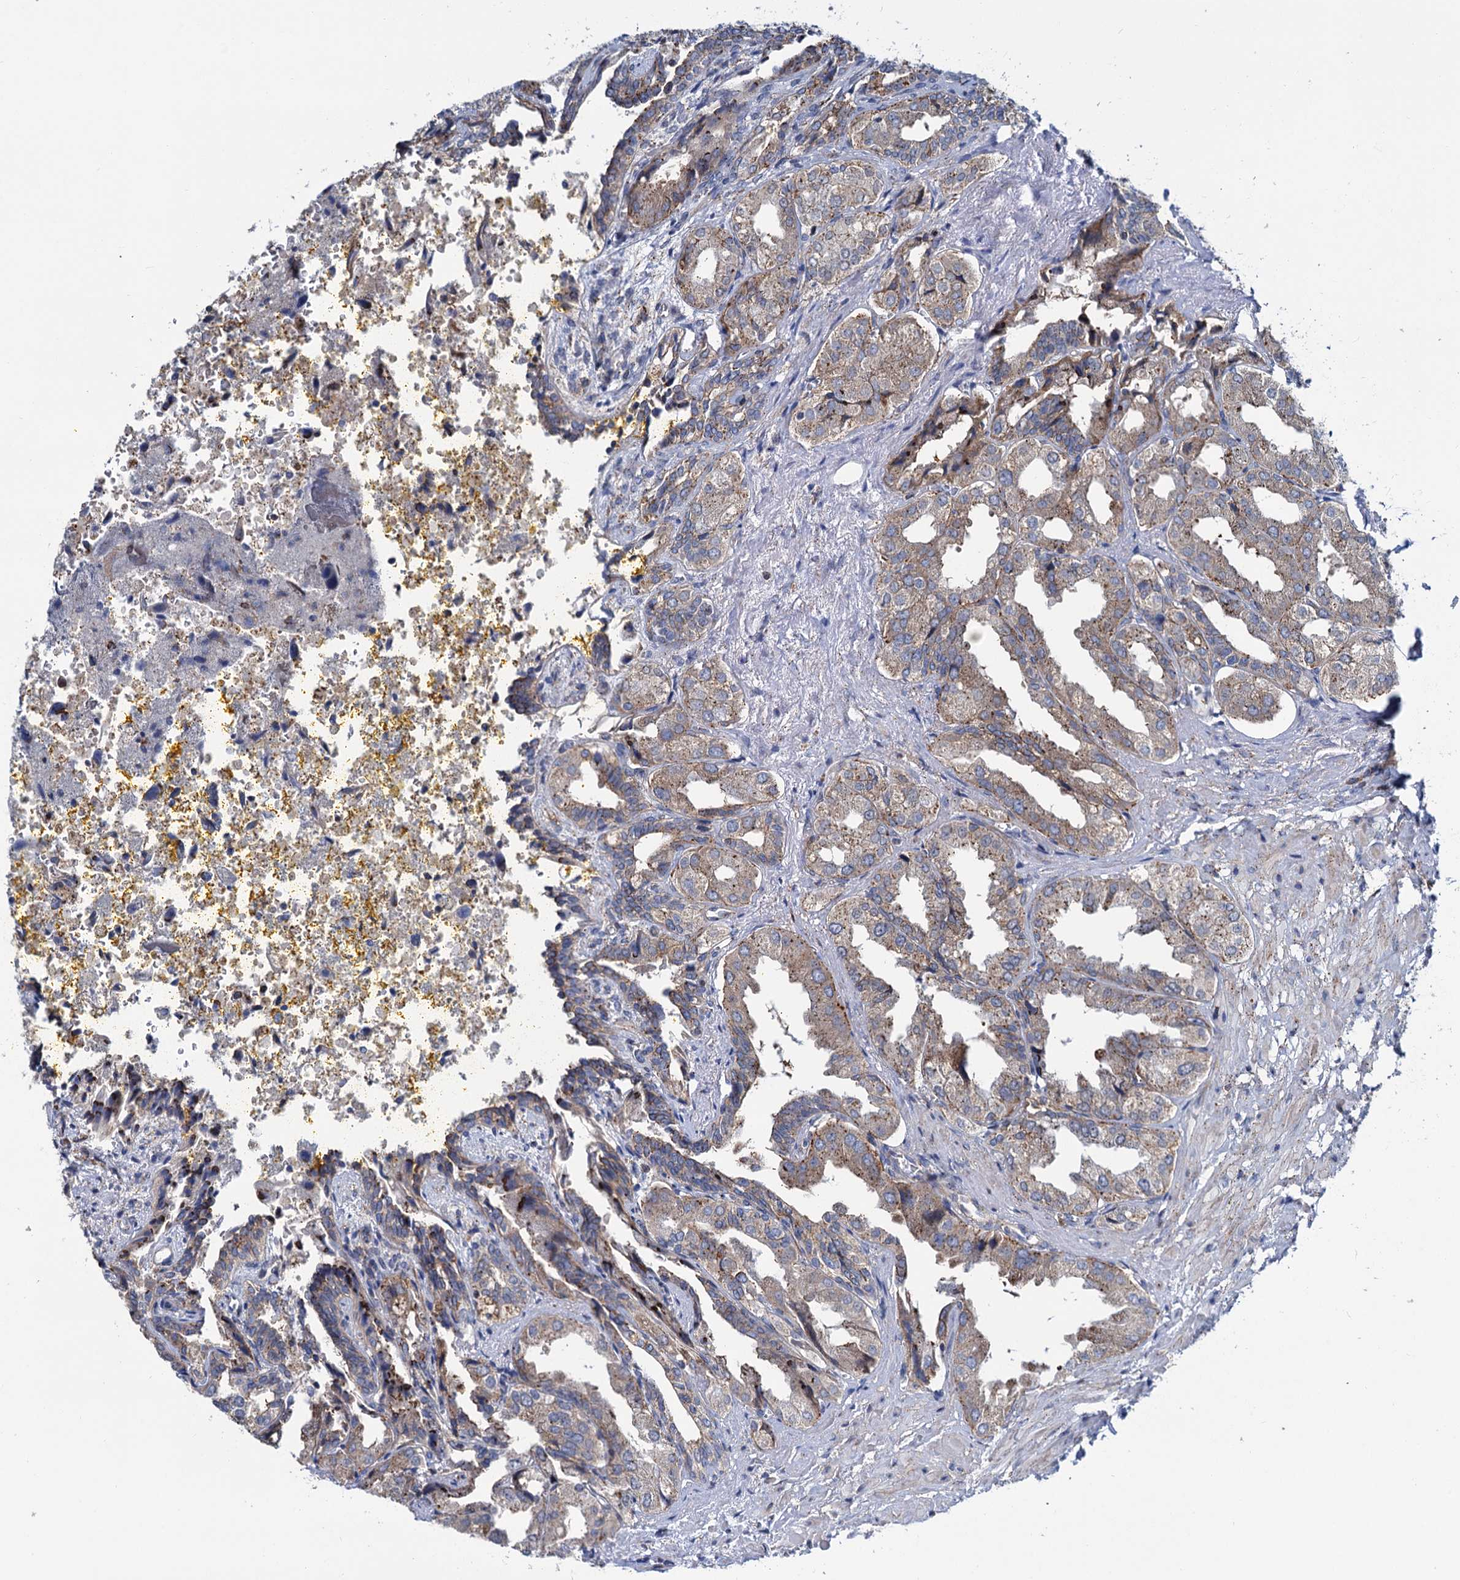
{"staining": {"intensity": "moderate", "quantity": "25%-75%", "location": "cytoplasmic/membranous"}, "tissue": "seminal vesicle", "cell_type": "Glandular cells", "image_type": "normal", "snomed": [{"axis": "morphology", "description": "Normal tissue, NOS"}, {"axis": "topography", "description": "Seminal veicle"}], "caption": "DAB (3,3'-diaminobenzidine) immunohistochemical staining of benign seminal vesicle exhibits moderate cytoplasmic/membranous protein positivity in approximately 25%-75% of glandular cells.", "gene": "PSEN1", "patient": {"sex": "male", "age": 63}}